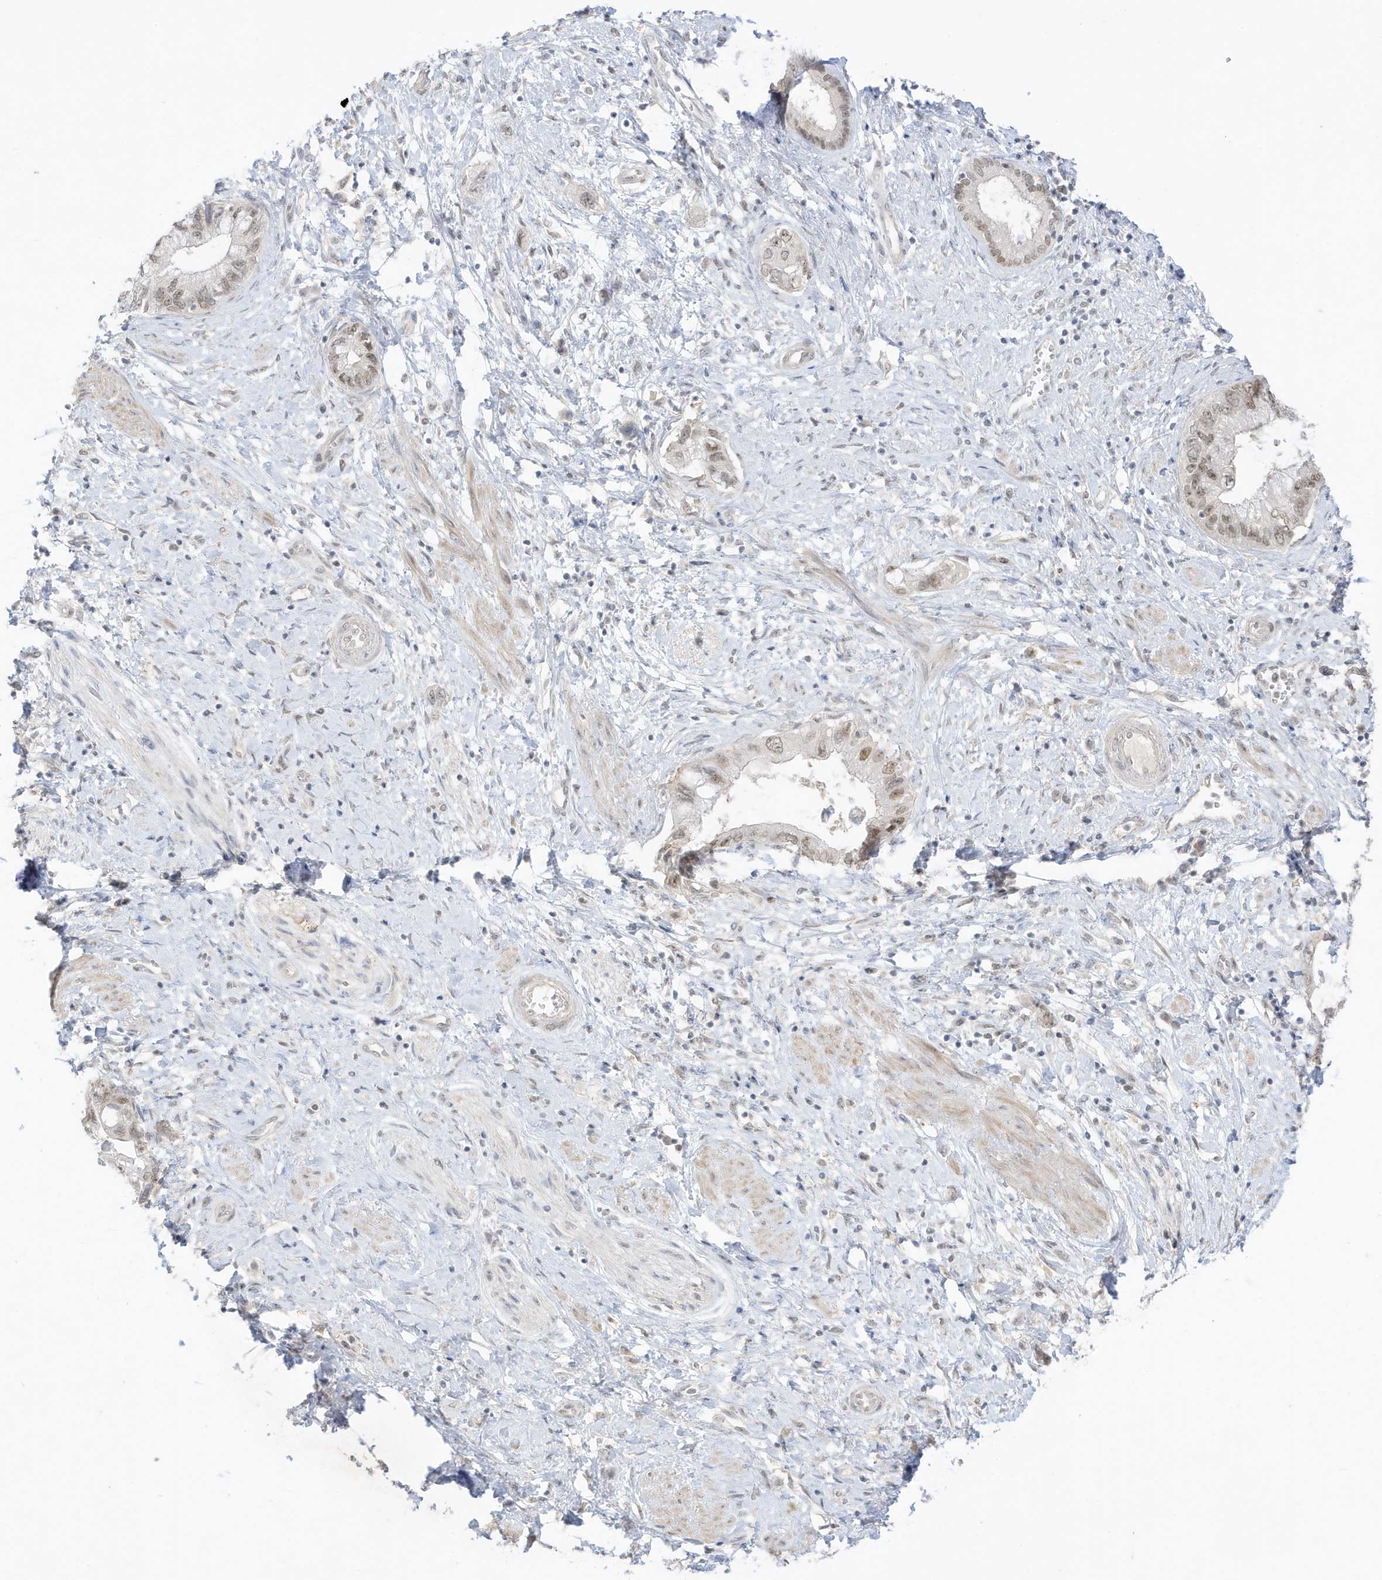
{"staining": {"intensity": "weak", "quantity": "25%-75%", "location": "nuclear"}, "tissue": "pancreatic cancer", "cell_type": "Tumor cells", "image_type": "cancer", "snomed": [{"axis": "morphology", "description": "Adenocarcinoma, NOS"}, {"axis": "topography", "description": "Pancreas"}], "caption": "Immunohistochemistry (DAB) staining of pancreatic cancer (adenocarcinoma) displays weak nuclear protein positivity in about 25%-75% of tumor cells.", "gene": "MSL3", "patient": {"sex": "female", "age": 73}}